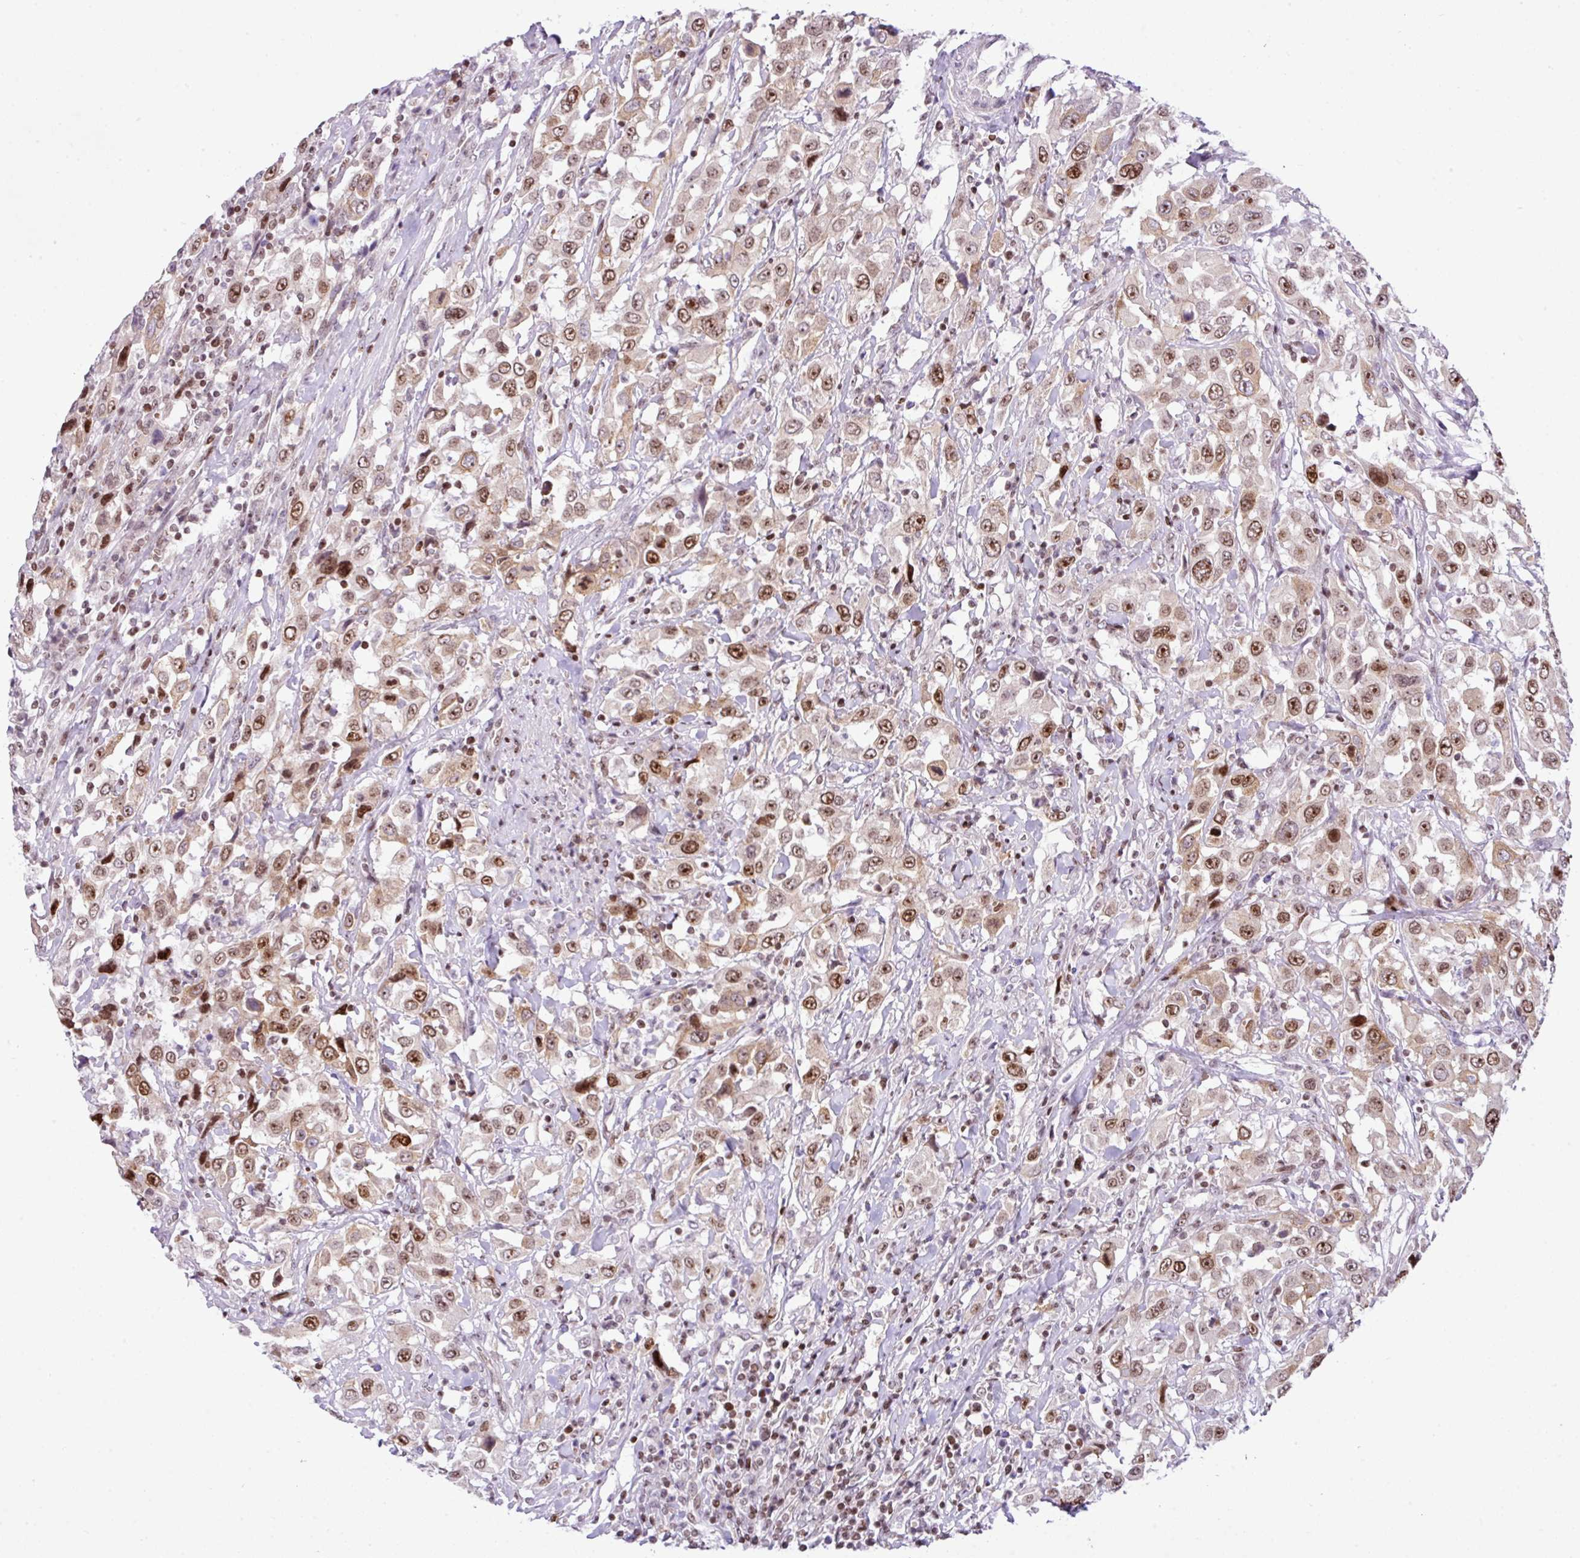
{"staining": {"intensity": "moderate", "quantity": ">75%", "location": "nuclear"}, "tissue": "urothelial cancer", "cell_type": "Tumor cells", "image_type": "cancer", "snomed": [{"axis": "morphology", "description": "Urothelial carcinoma, High grade"}, {"axis": "topography", "description": "Urinary bladder"}], "caption": "Immunohistochemistry of human urothelial cancer displays medium levels of moderate nuclear positivity in about >75% of tumor cells. The staining is performed using DAB (3,3'-diaminobenzidine) brown chromogen to label protein expression. The nuclei are counter-stained blue using hematoxylin.", "gene": "CCDC137", "patient": {"sex": "male", "age": 61}}